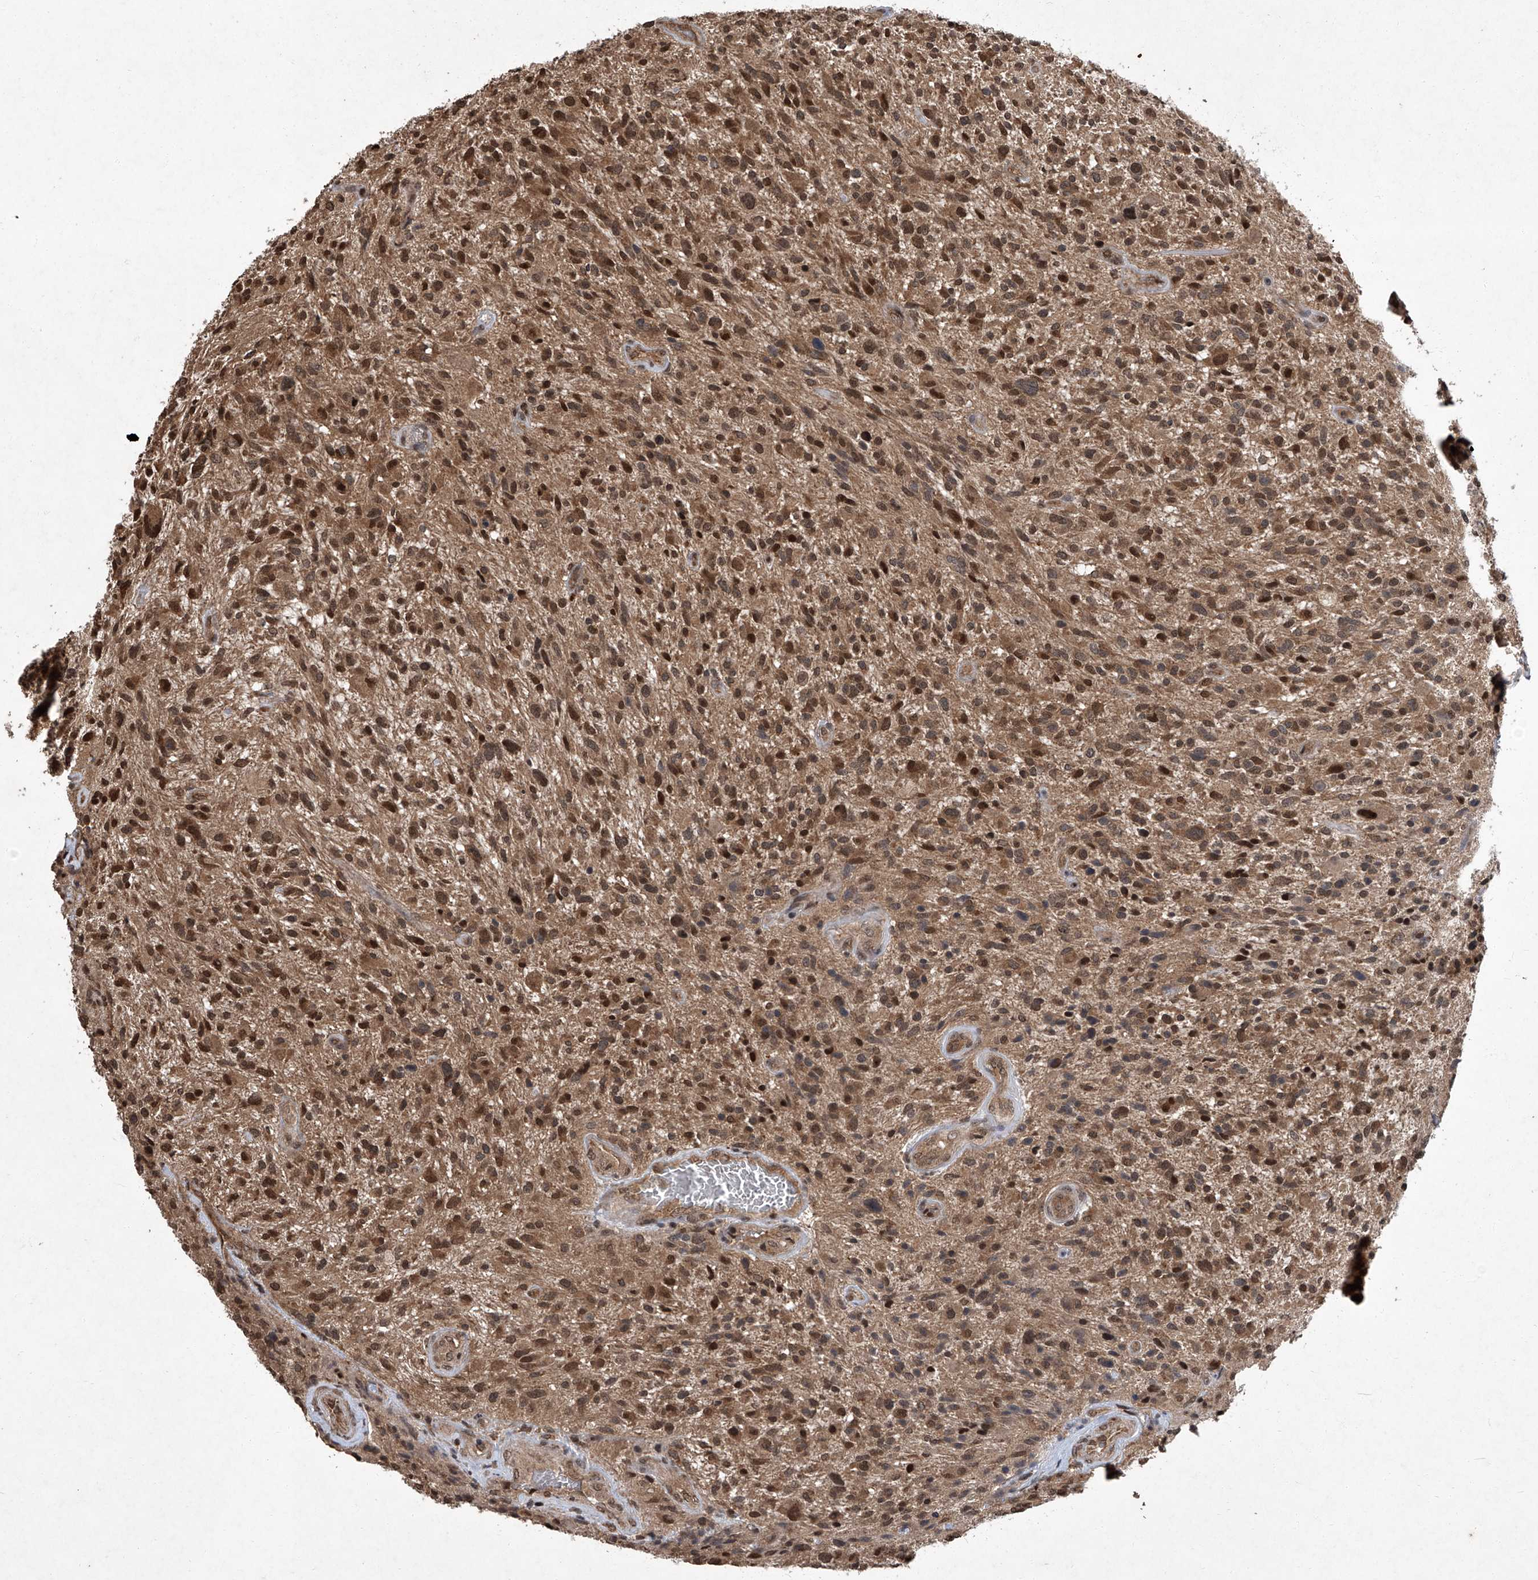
{"staining": {"intensity": "strong", "quantity": ">75%", "location": "cytoplasmic/membranous,nuclear"}, "tissue": "glioma", "cell_type": "Tumor cells", "image_type": "cancer", "snomed": [{"axis": "morphology", "description": "Glioma, malignant, High grade"}, {"axis": "topography", "description": "Brain"}], "caption": "Immunohistochemistry (IHC) histopathology image of neoplastic tissue: glioma stained using immunohistochemistry displays high levels of strong protein expression localized specifically in the cytoplasmic/membranous and nuclear of tumor cells, appearing as a cytoplasmic/membranous and nuclear brown color.", "gene": "TSNAX", "patient": {"sex": "male", "age": 47}}